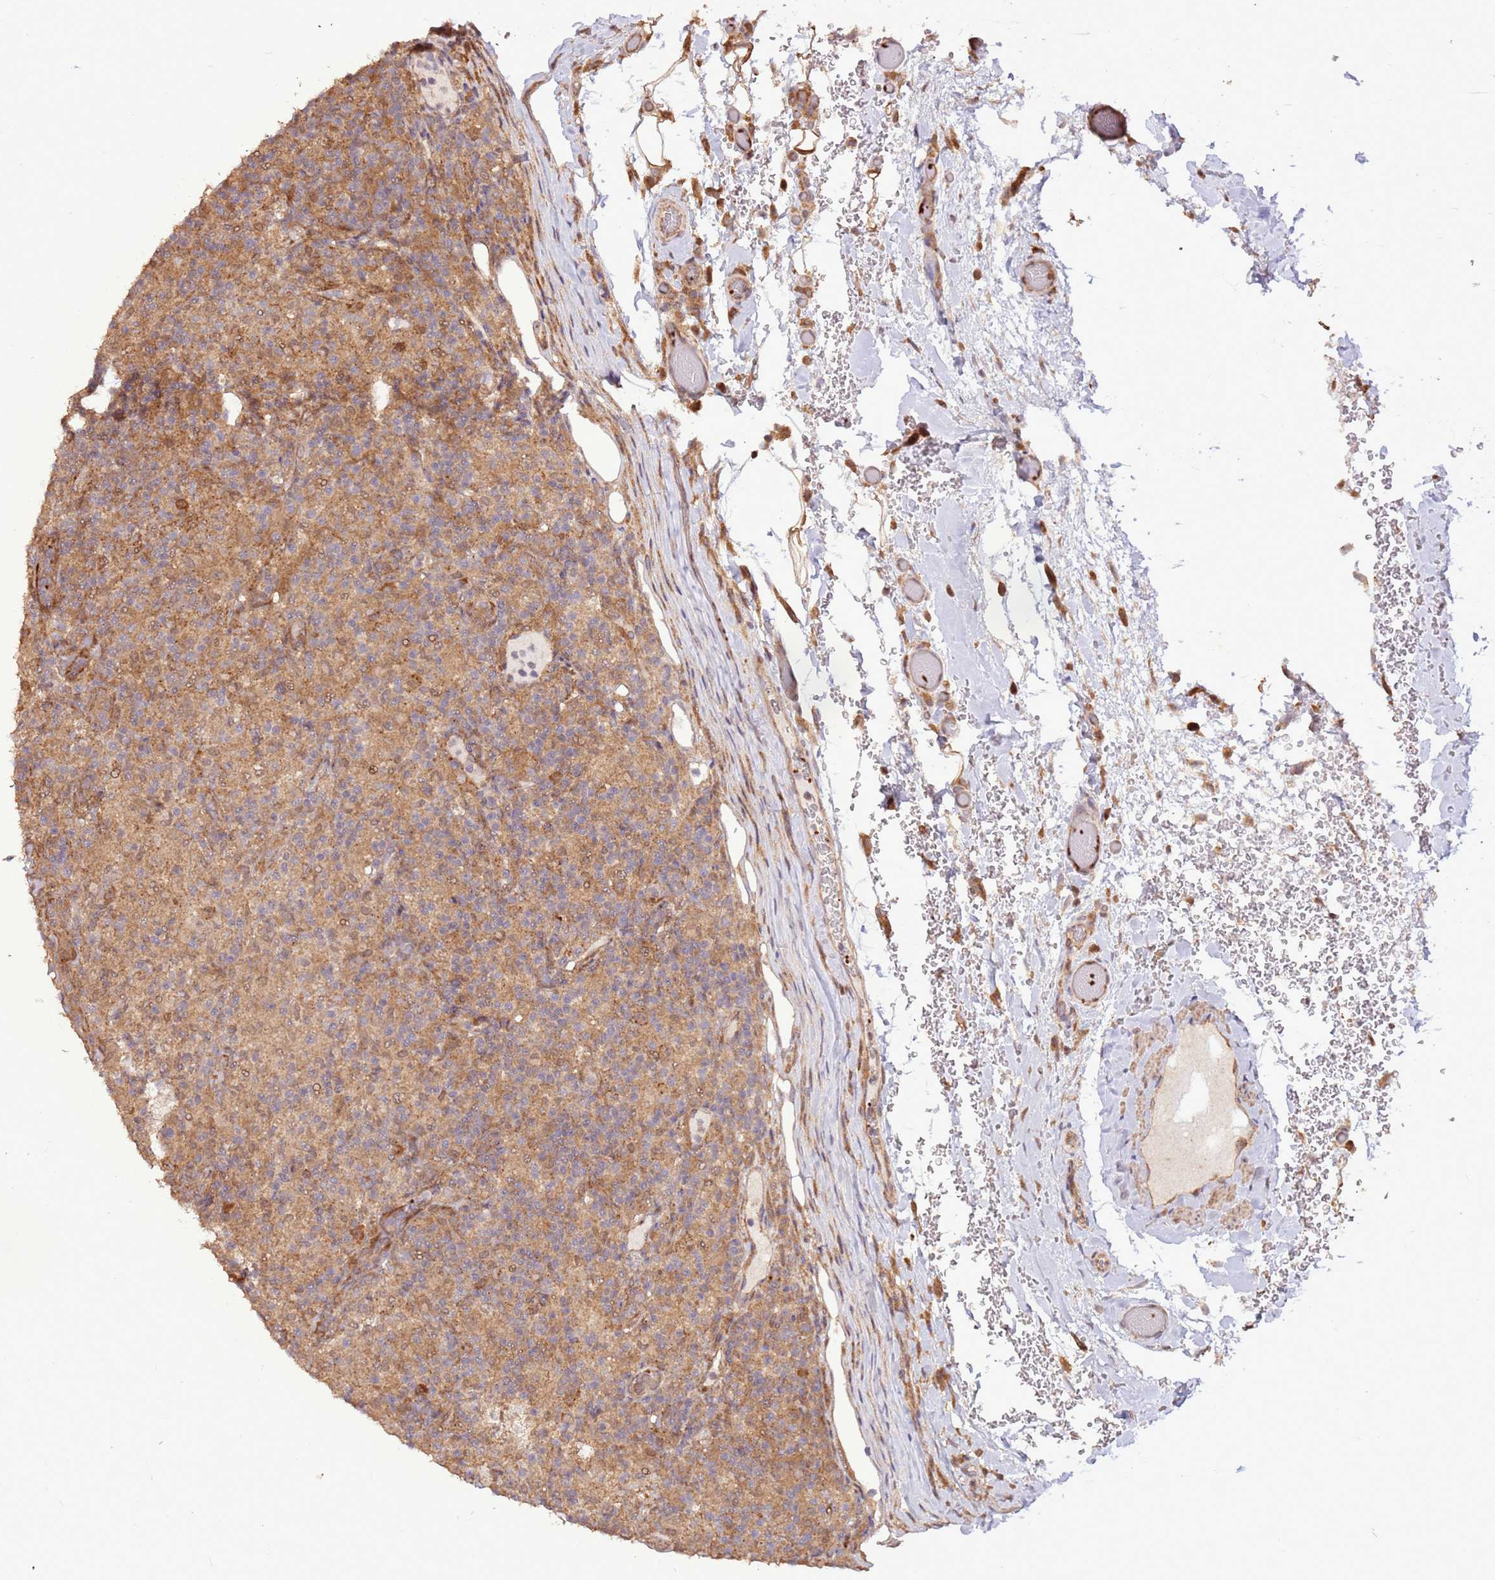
{"staining": {"intensity": "moderate", "quantity": ">75%", "location": "cytoplasmic/membranous"}, "tissue": "lymphoma", "cell_type": "Tumor cells", "image_type": "cancer", "snomed": [{"axis": "morphology", "description": "Hodgkin's disease, NOS"}, {"axis": "topography", "description": "Lymph node"}], "caption": "Immunohistochemical staining of lymphoma demonstrates medium levels of moderate cytoplasmic/membranous positivity in approximately >75% of tumor cells.", "gene": "CCDC112", "patient": {"sex": "male", "age": 70}}